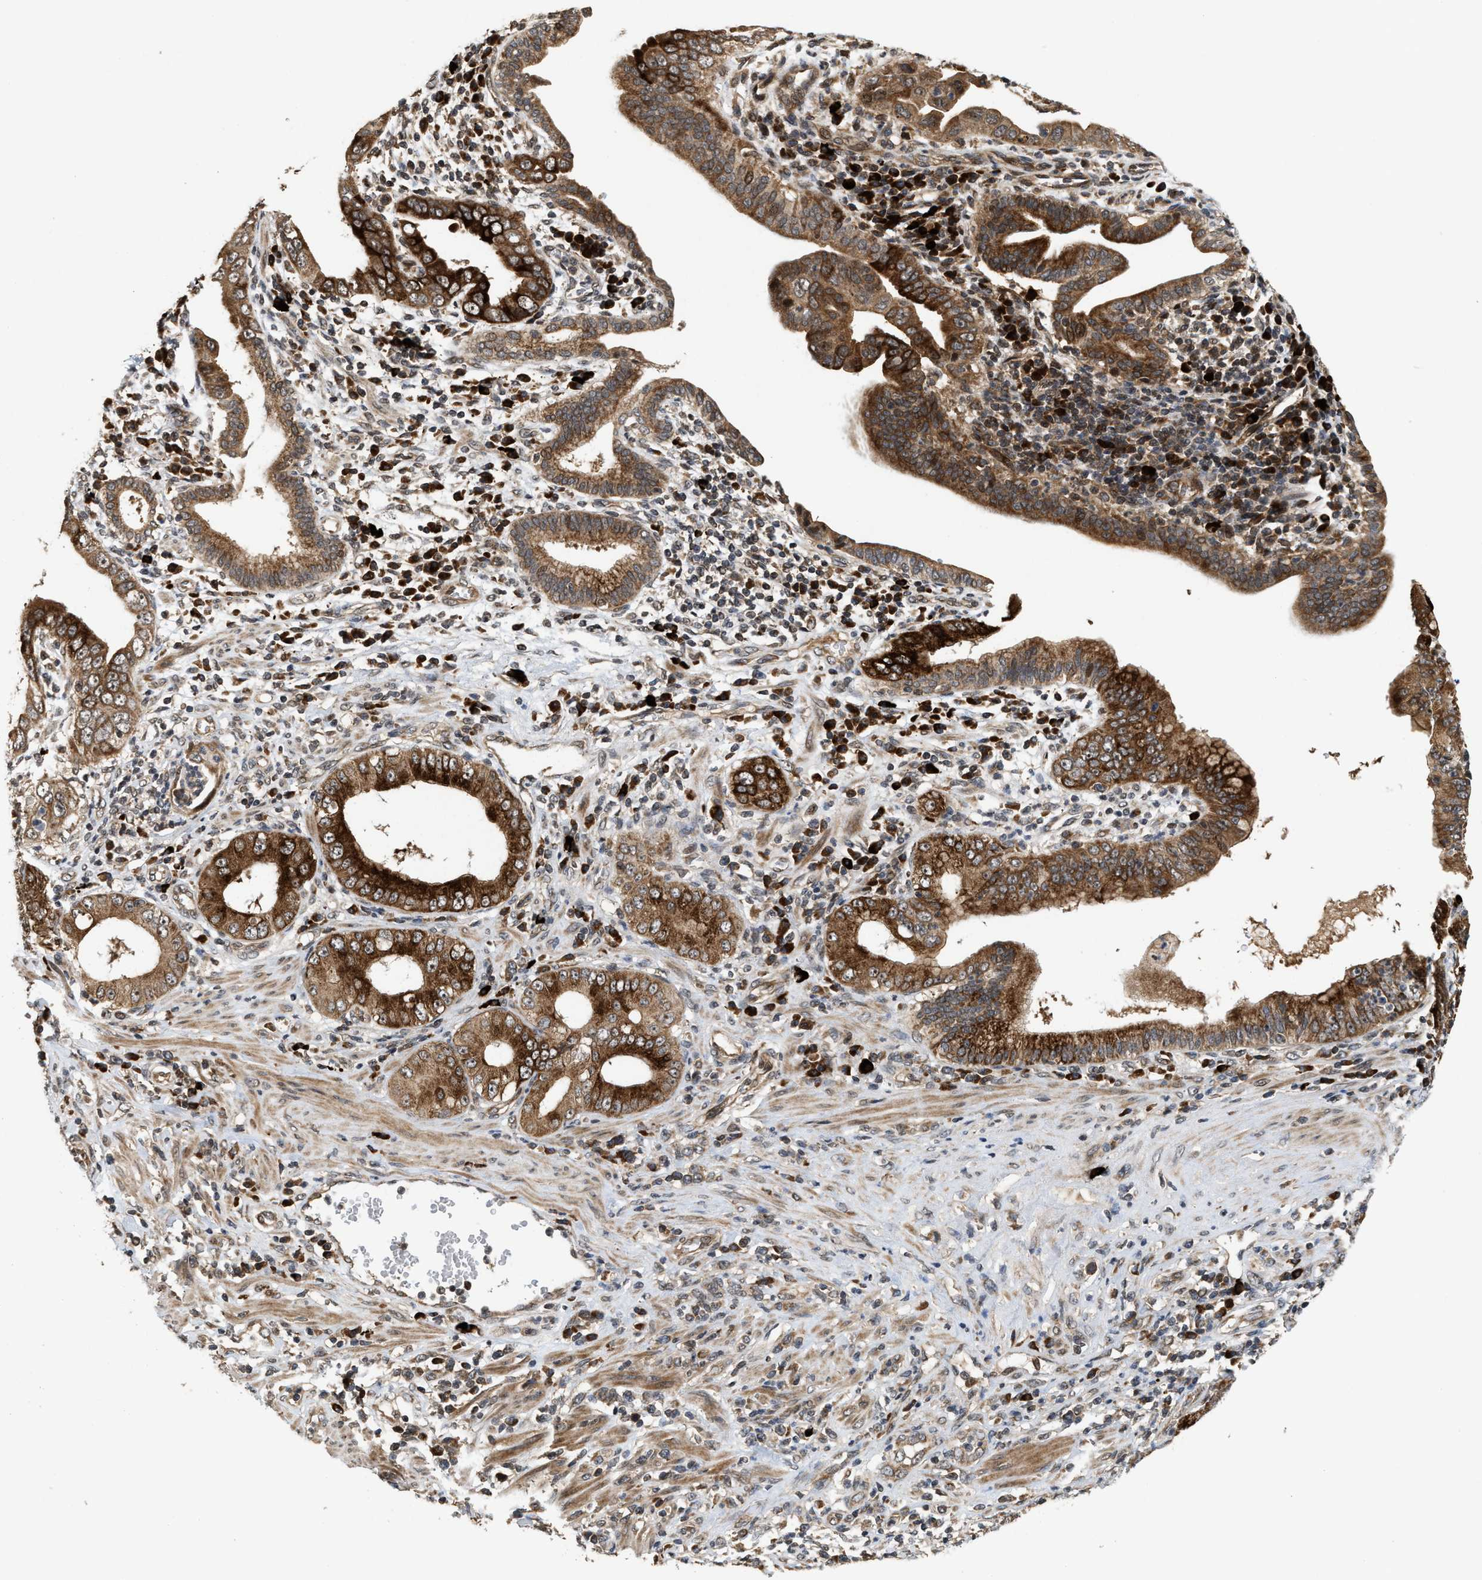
{"staining": {"intensity": "strong", "quantity": ">75%", "location": "cytoplasmic/membranous"}, "tissue": "pancreatic cancer", "cell_type": "Tumor cells", "image_type": "cancer", "snomed": [{"axis": "morphology", "description": "Normal tissue, NOS"}, {"axis": "topography", "description": "Lymph node"}], "caption": "The histopathology image demonstrates immunohistochemical staining of pancreatic cancer. There is strong cytoplasmic/membranous staining is seen in about >75% of tumor cells.", "gene": "ELP2", "patient": {"sex": "male", "age": 50}}